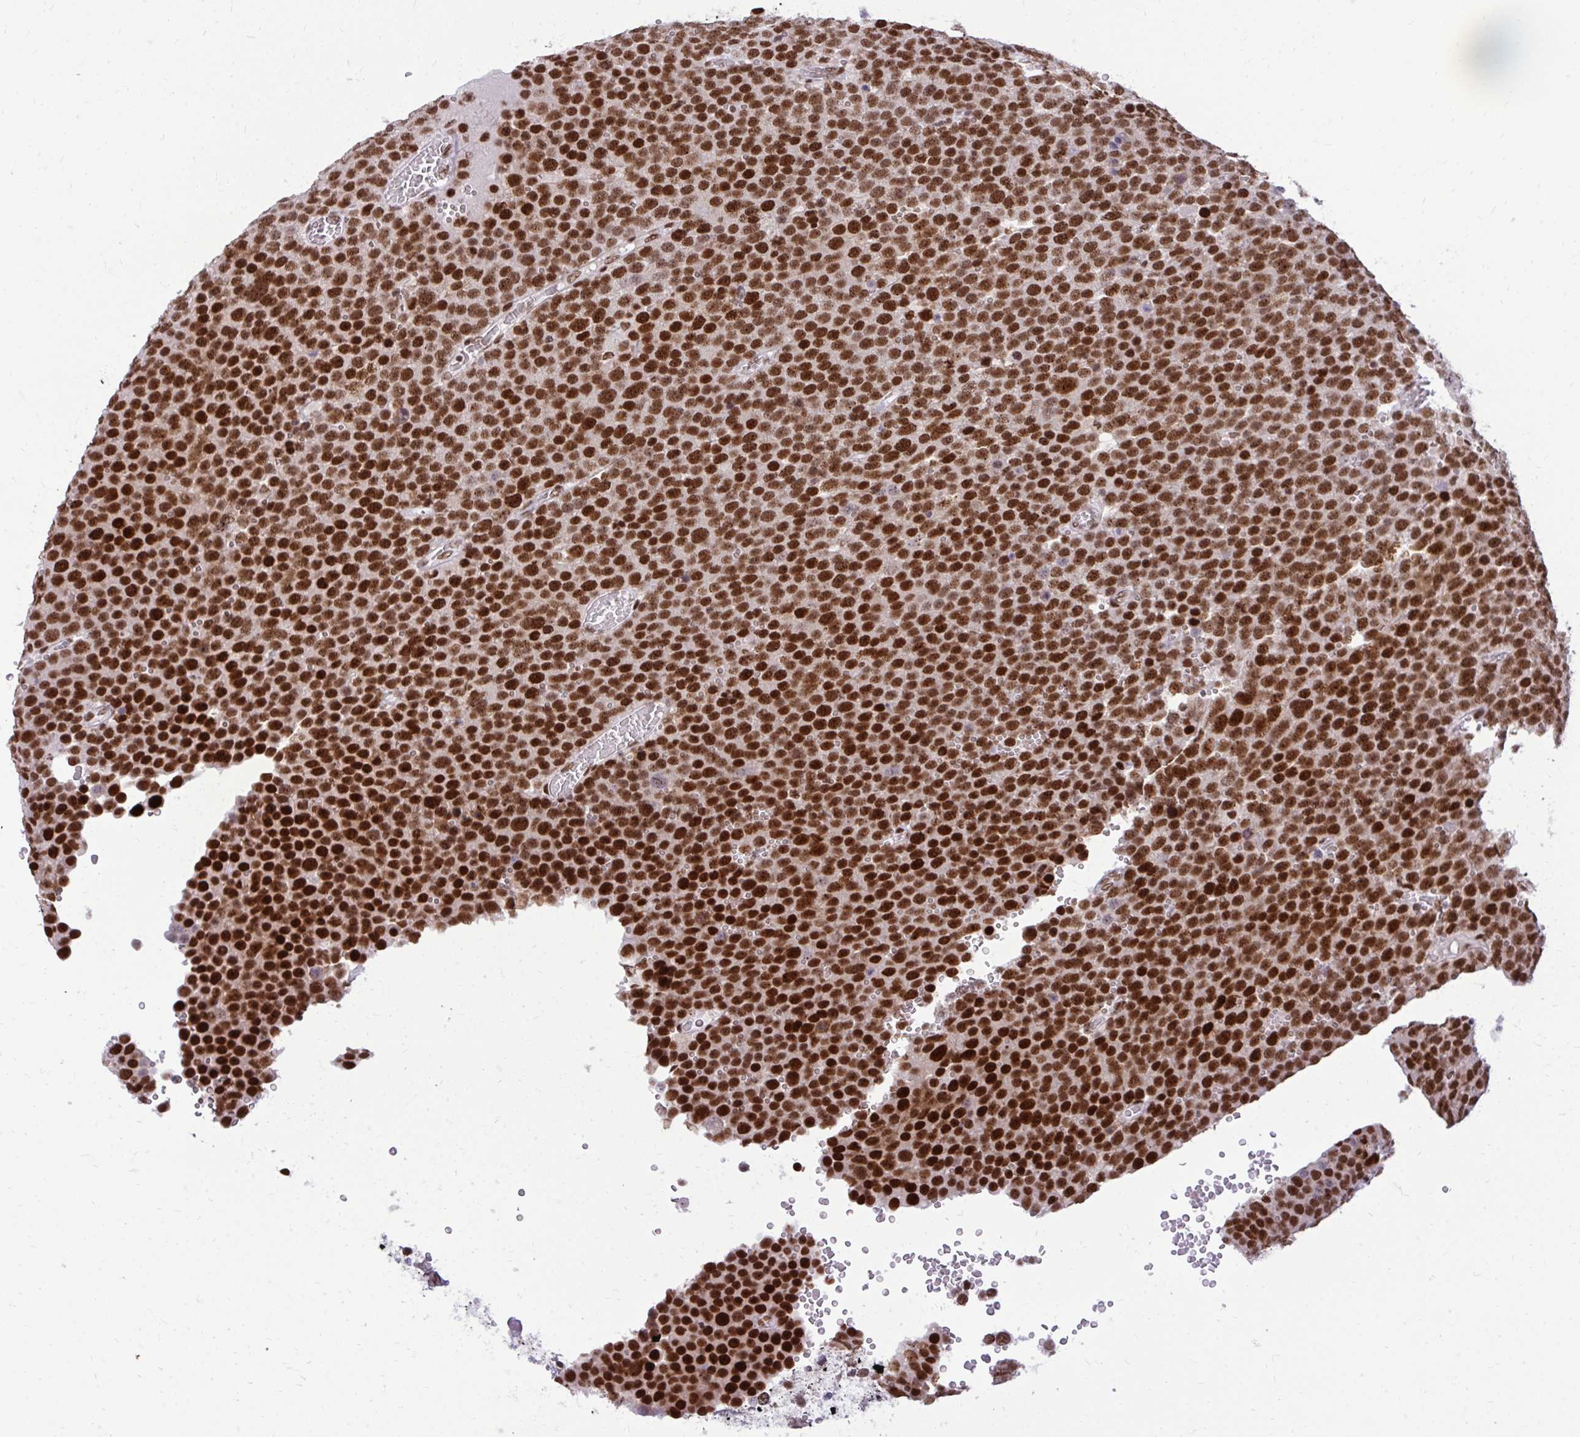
{"staining": {"intensity": "strong", "quantity": ">75%", "location": "nuclear"}, "tissue": "testis cancer", "cell_type": "Tumor cells", "image_type": "cancer", "snomed": [{"axis": "morphology", "description": "Seminoma, NOS"}, {"axis": "topography", "description": "Testis"}], "caption": "Protein staining by immunohistochemistry (IHC) reveals strong nuclear expression in about >75% of tumor cells in testis cancer.", "gene": "CDYL", "patient": {"sex": "male", "age": 71}}